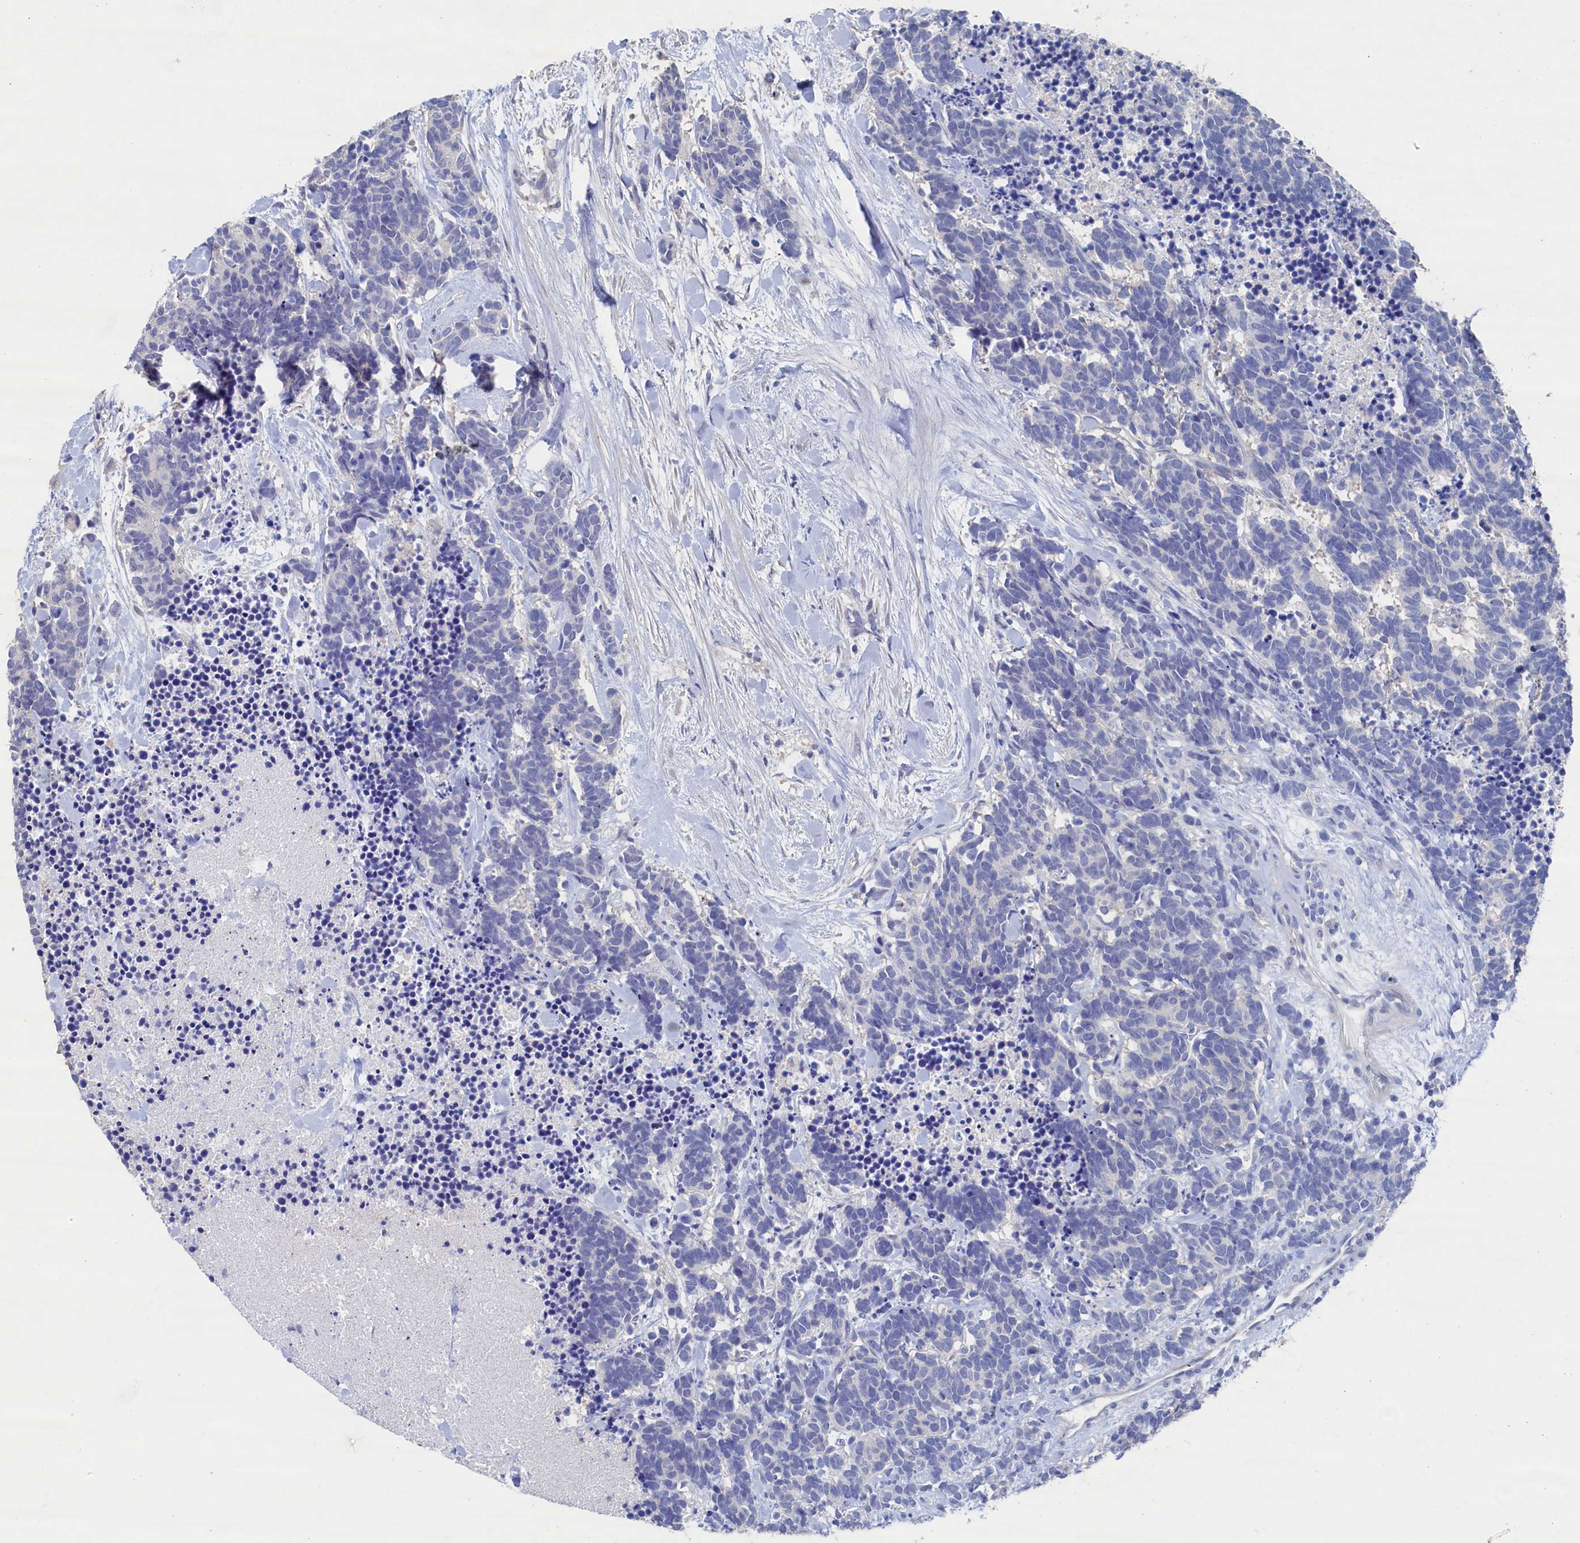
{"staining": {"intensity": "negative", "quantity": "none", "location": "none"}, "tissue": "carcinoid", "cell_type": "Tumor cells", "image_type": "cancer", "snomed": [{"axis": "morphology", "description": "Carcinoma, NOS"}, {"axis": "morphology", "description": "Carcinoid, malignant, NOS"}, {"axis": "topography", "description": "Prostate"}], "caption": "Carcinoma was stained to show a protein in brown. There is no significant staining in tumor cells.", "gene": "CBLIF", "patient": {"sex": "male", "age": 57}}